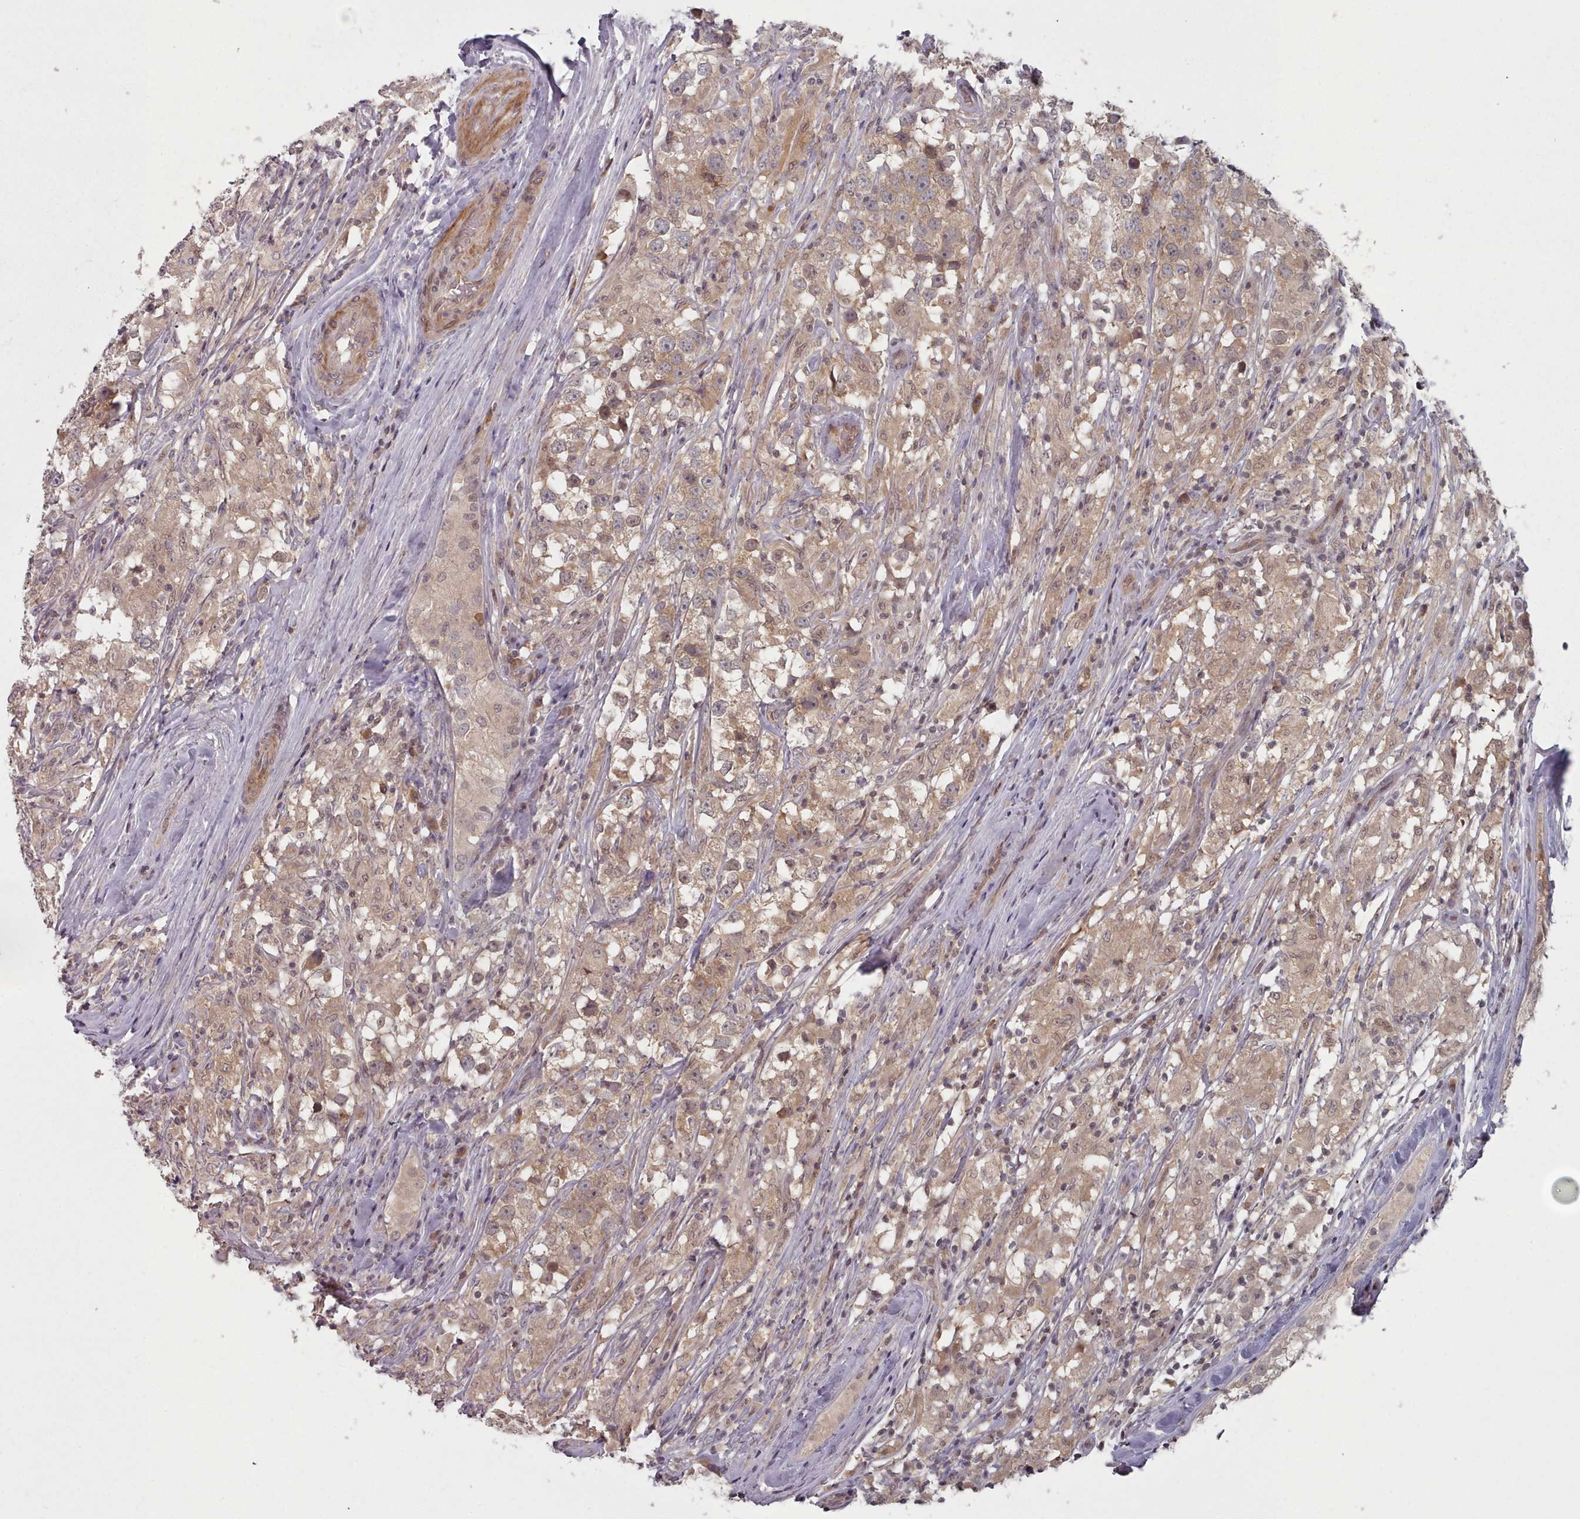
{"staining": {"intensity": "weak", "quantity": ">75%", "location": "cytoplasmic/membranous"}, "tissue": "testis cancer", "cell_type": "Tumor cells", "image_type": "cancer", "snomed": [{"axis": "morphology", "description": "Seminoma, NOS"}, {"axis": "topography", "description": "Testis"}], "caption": "Testis cancer tissue reveals weak cytoplasmic/membranous expression in approximately >75% of tumor cells, visualized by immunohistochemistry.", "gene": "HYAL3", "patient": {"sex": "male", "age": 46}}